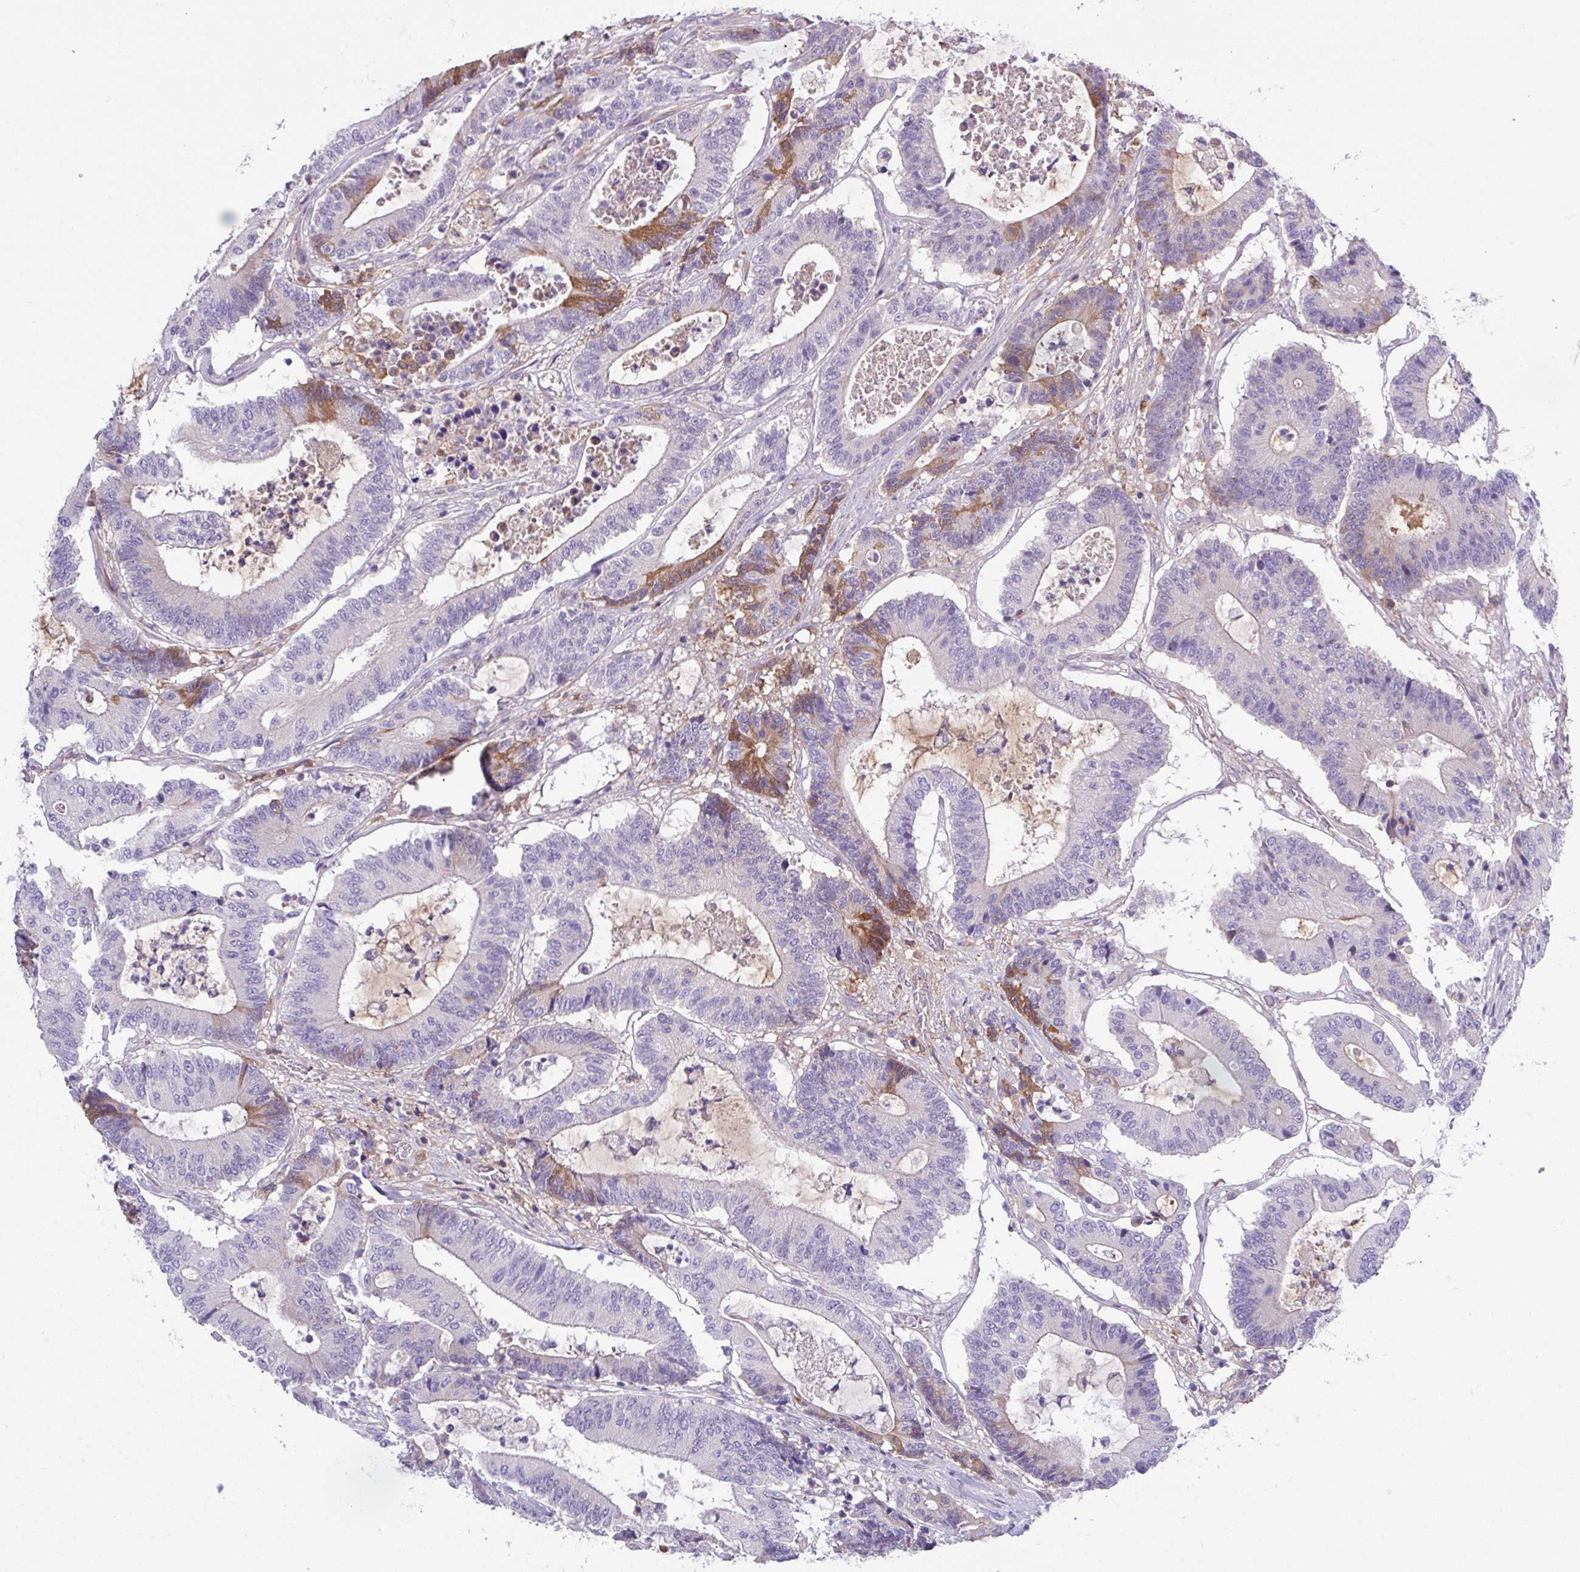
{"staining": {"intensity": "moderate", "quantity": "<25%", "location": "cytoplasmic/membranous"}, "tissue": "colorectal cancer", "cell_type": "Tumor cells", "image_type": "cancer", "snomed": [{"axis": "morphology", "description": "Adenocarcinoma, NOS"}, {"axis": "topography", "description": "Colon"}], "caption": "DAB (3,3'-diaminobenzidine) immunohistochemical staining of human colorectal cancer (adenocarcinoma) displays moderate cytoplasmic/membranous protein expression in approximately <25% of tumor cells.", "gene": "DNAL1", "patient": {"sex": "female", "age": 84}}